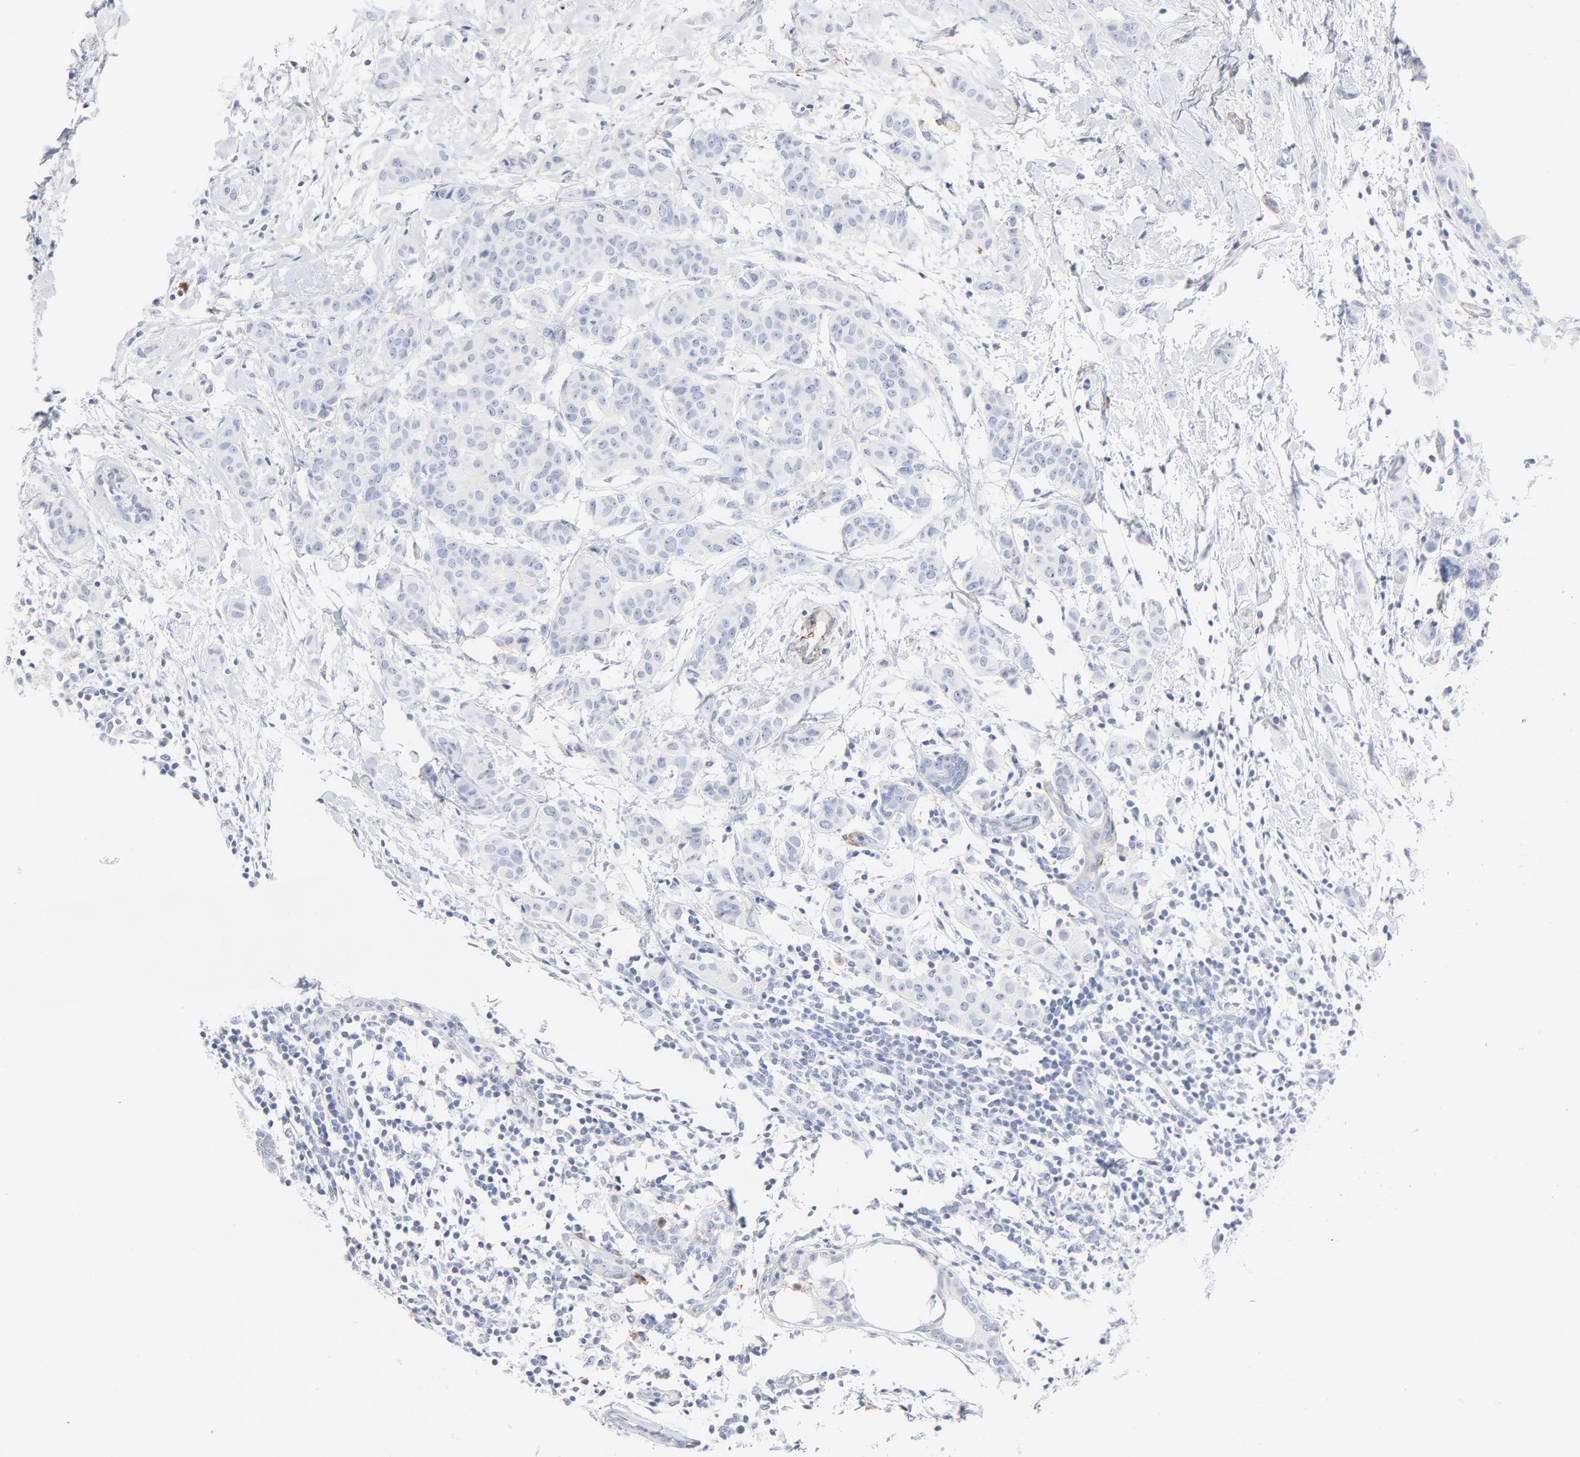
{"staining": {"intensity": "negative", "quantity": "none", "location": "none"}, "tissue": "breast cancer", "cell_type": "Tumor cells", "image_type": "cancer", "snomed": [{"axis": "morphology", "description": "Duct carcinoma"}, {"axis": "topography", "description": "Breast"}], "caption": "IHC histopathology image of neoplastic tissue: breast cancer (infiltrating ductal carcinoma) stained with DAB (3,3'-diaminobenzidine) shows no significant protein positivity in tumor cells.", "gene": "AGTR1", "patient": {"sex": "female", "age": 40}}